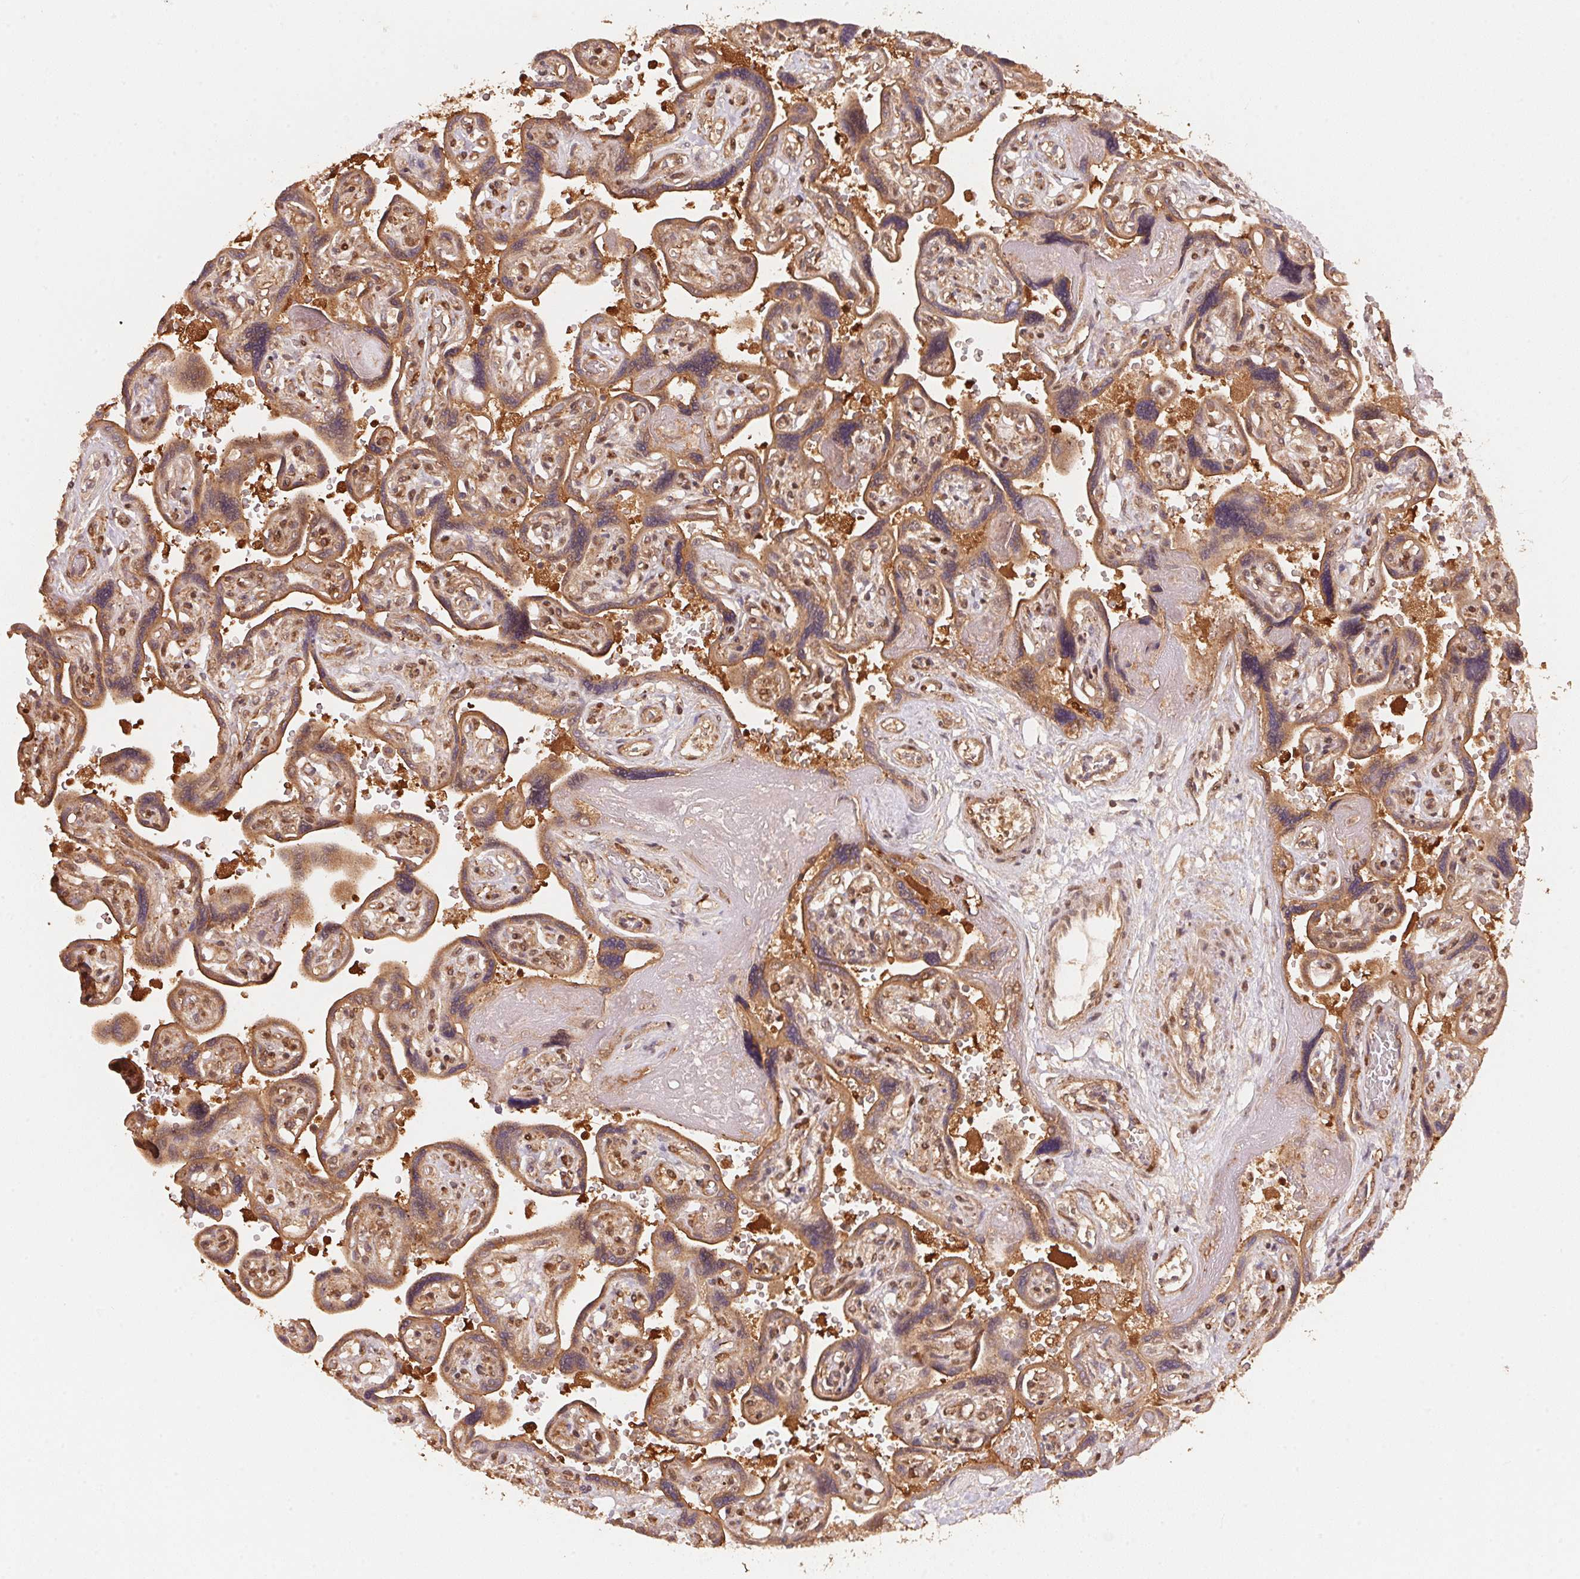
{"staining": {"intensity": "weak", "quantity": ">75%", "location": "cytoplasmic/membranous,nuclear"}, "tissue": "placenta", "cell_type": "Decidual cells", "image_type": "normal", "snomed": [{"axis": "morphology", "description": "Normal tissue, NOS"}, {"axis": "topography", "description": "Placenta"}], "caption": "Immunohistochemical staining of benign placenta exhibits low levels of weak cytoplasmic/membranous,nuclear expression in about >75% of decidual cells.", "gene": "CCDC102B", "patient": {"sex": "female", "age": 32}}